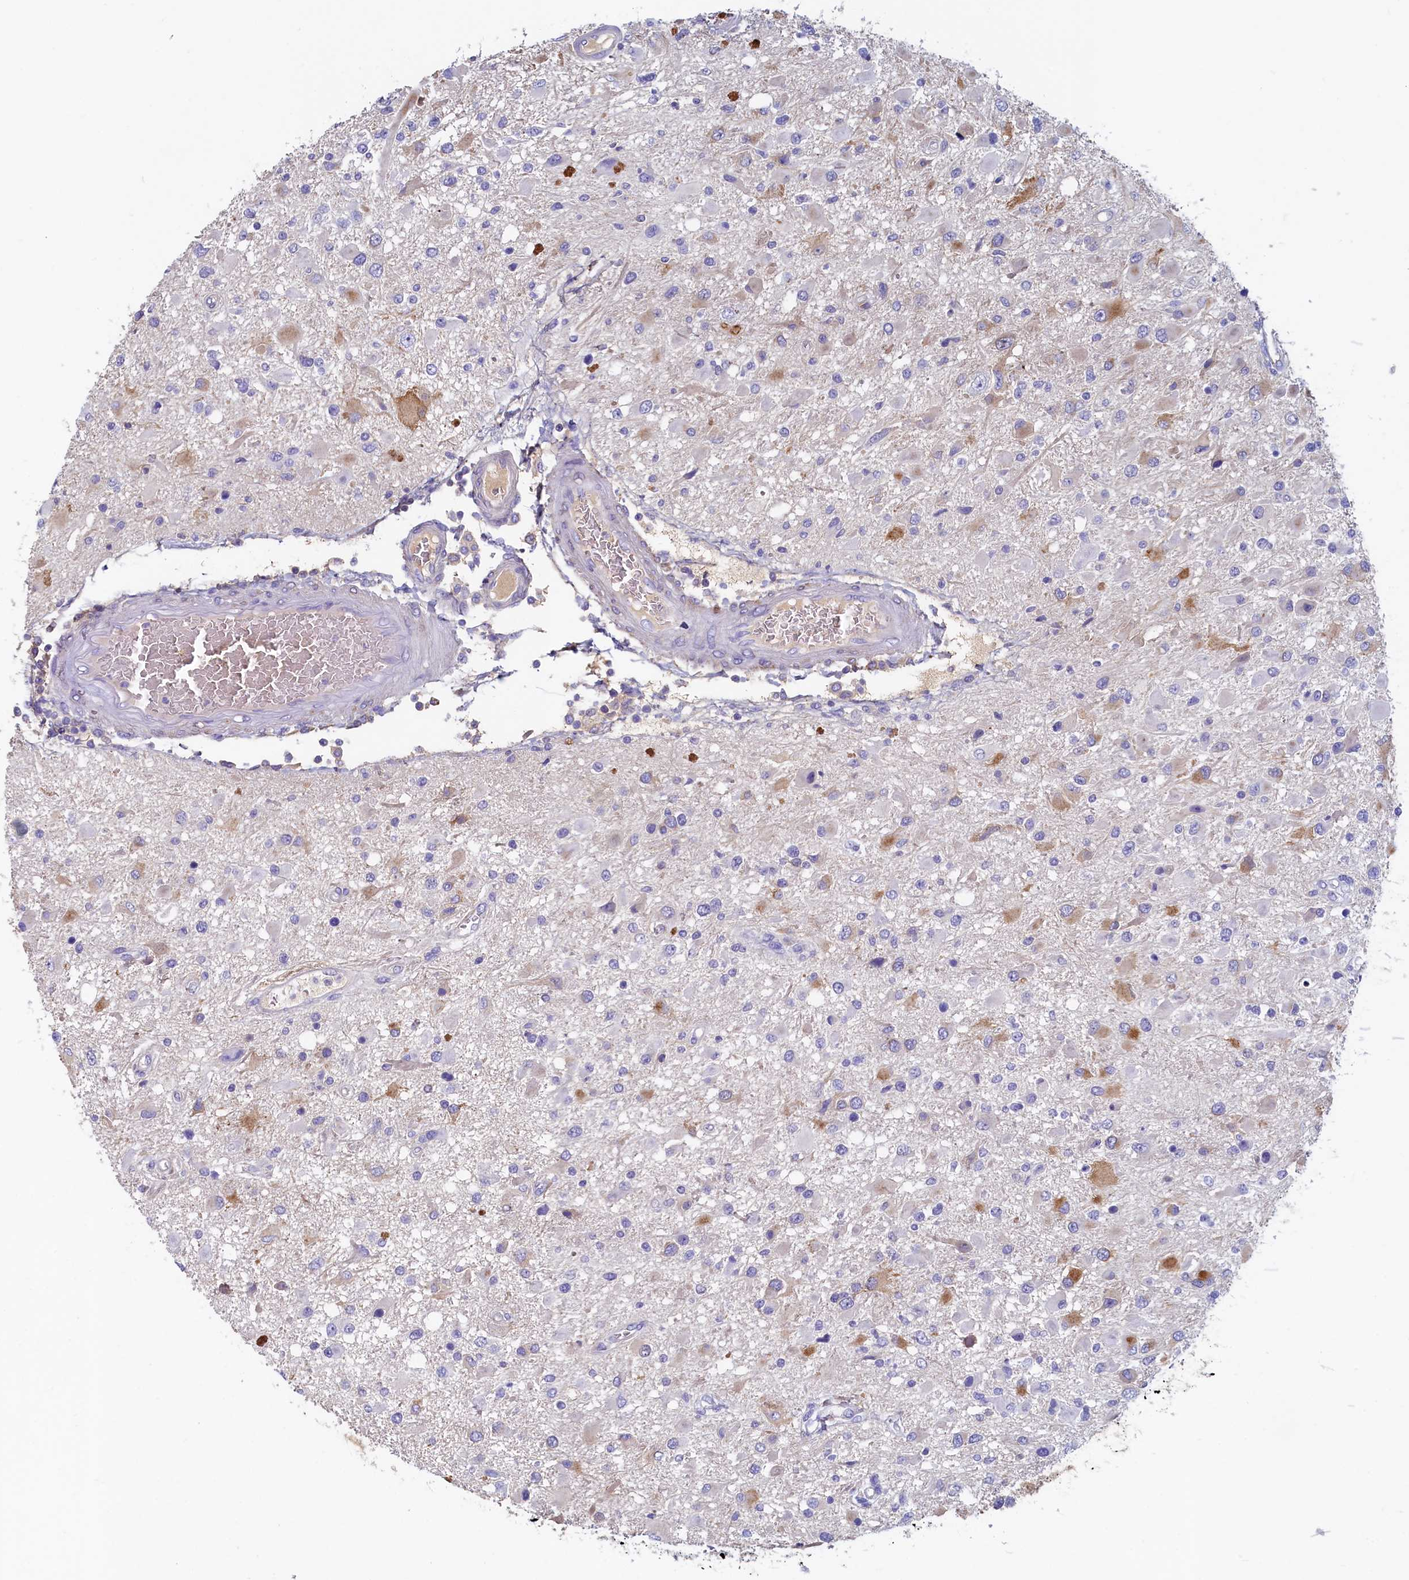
{"staining": {"intensity": "negative", "quantity": "none", "location": "none"}, "tissue": "glioma", "cell_type": "Tumor cells", "image_type": "cancer", "snomed": [{"axis": "morphology", "description": "Glioma, malignant, High grade"}, {"axis": "topography", "description": "Brain"}], "caption": "This is a micrograph of IHC staining of glioma, which shows no staining in tumor cells. The staining is performed using DAB (3,3'-diaminobenzidine) brown chromogen with nuclei counter-stained in using hematoxylin.", "gene": "GUCA1C", "patient": {"sex": "male", "age": 53}}